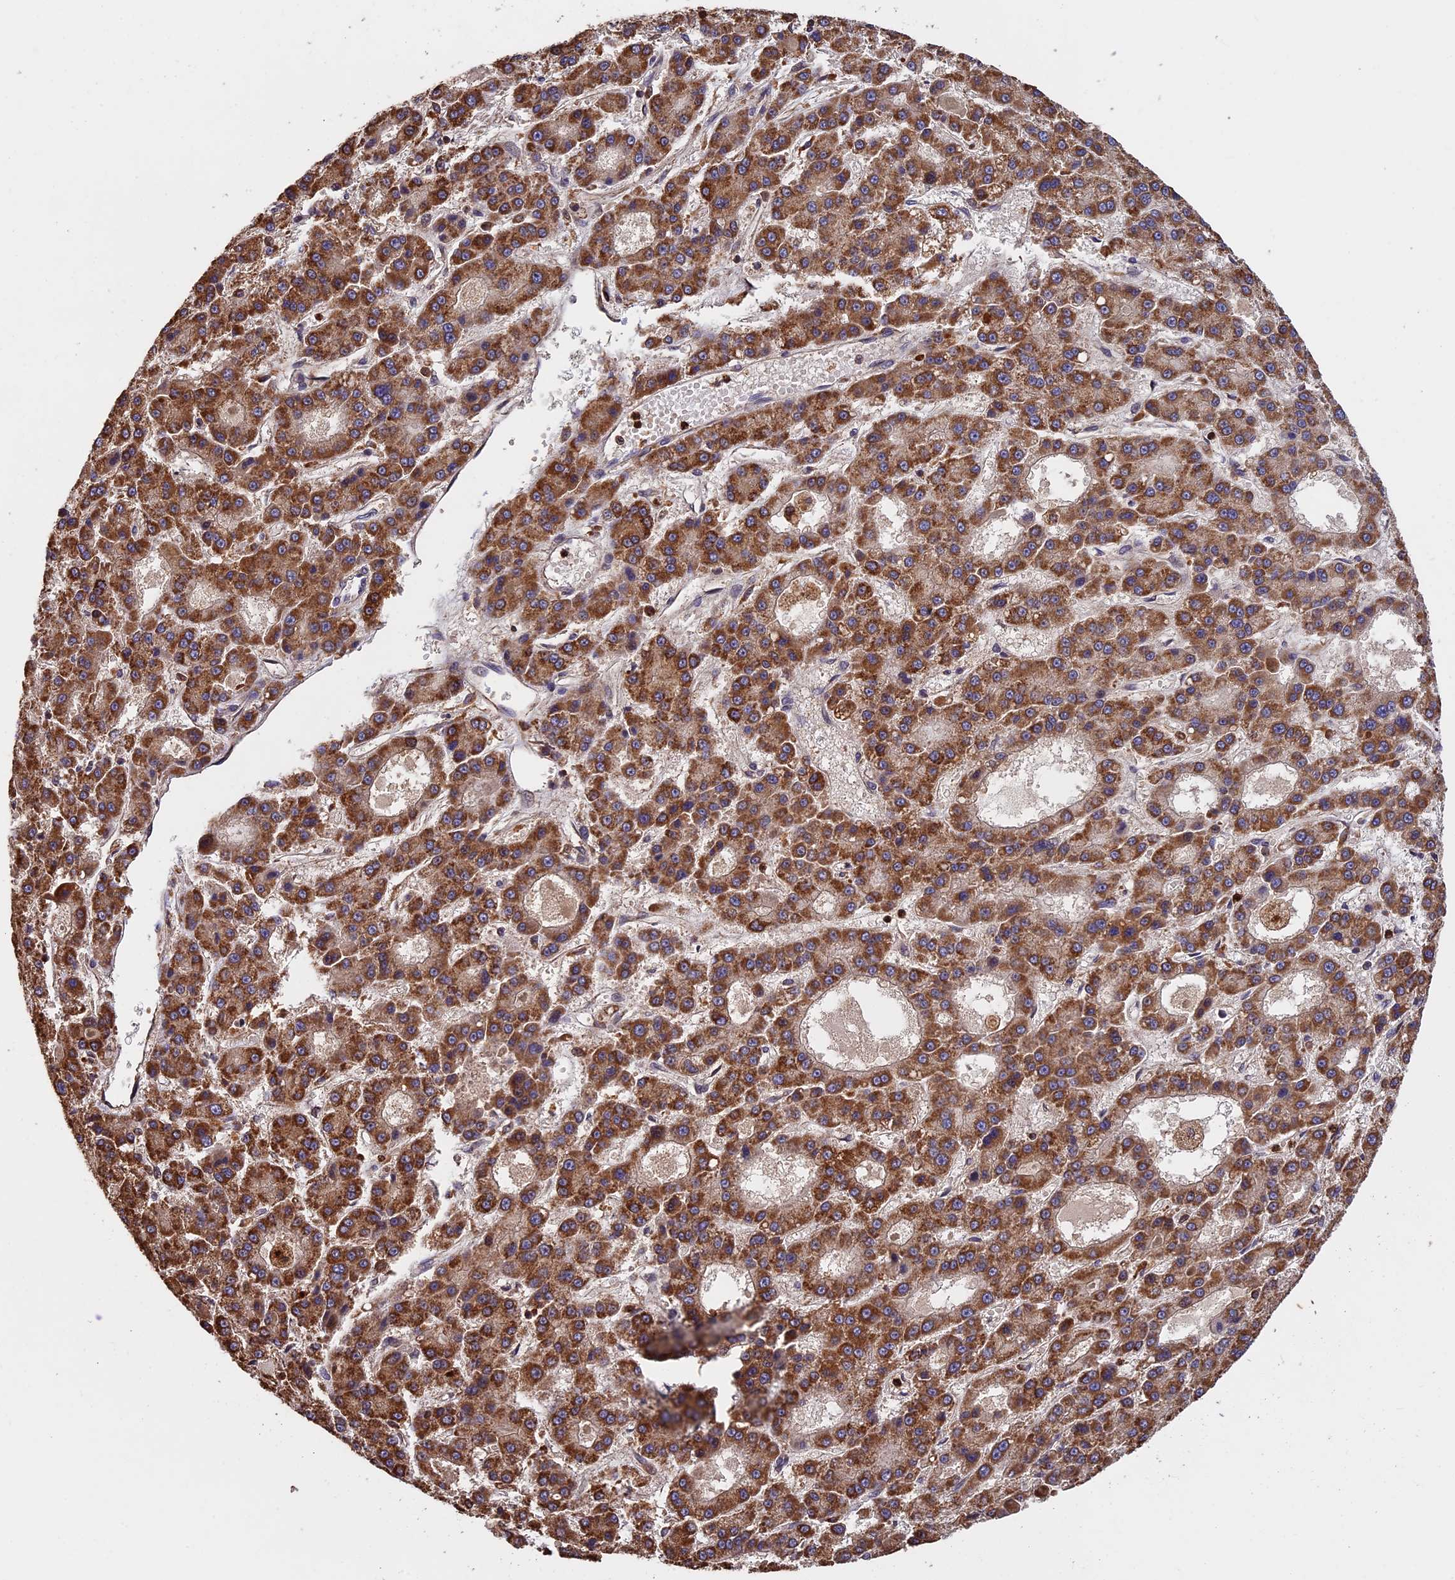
{"staining": {"intensity": "strong", "quantity": ">75%", "location": "cytoplasmic/membranous"}, "tissue": "liver cancer", "cell_type": "Tumor cells", "image_type": "cancer", "snomed": [{"axis": "morphology", "description": "Carcinoma, Hepatocellular, NOS"}, {"axis": "topography", "description": "Liver"}], "caption": "Immunohistochemical staining of human hepatocellular carcinoma (liver) displays high levels of strong cytoplasmic/membranous protein expression in approximately >75% of tumor cells. The staining was performed using DAB to visualize the protein expression in brown, while the nuclei were stained in blue with hematoxylin (Magnification: 20x).", "gene": "PKD2L2", "patient": {"sex": "male", "age": 70}}